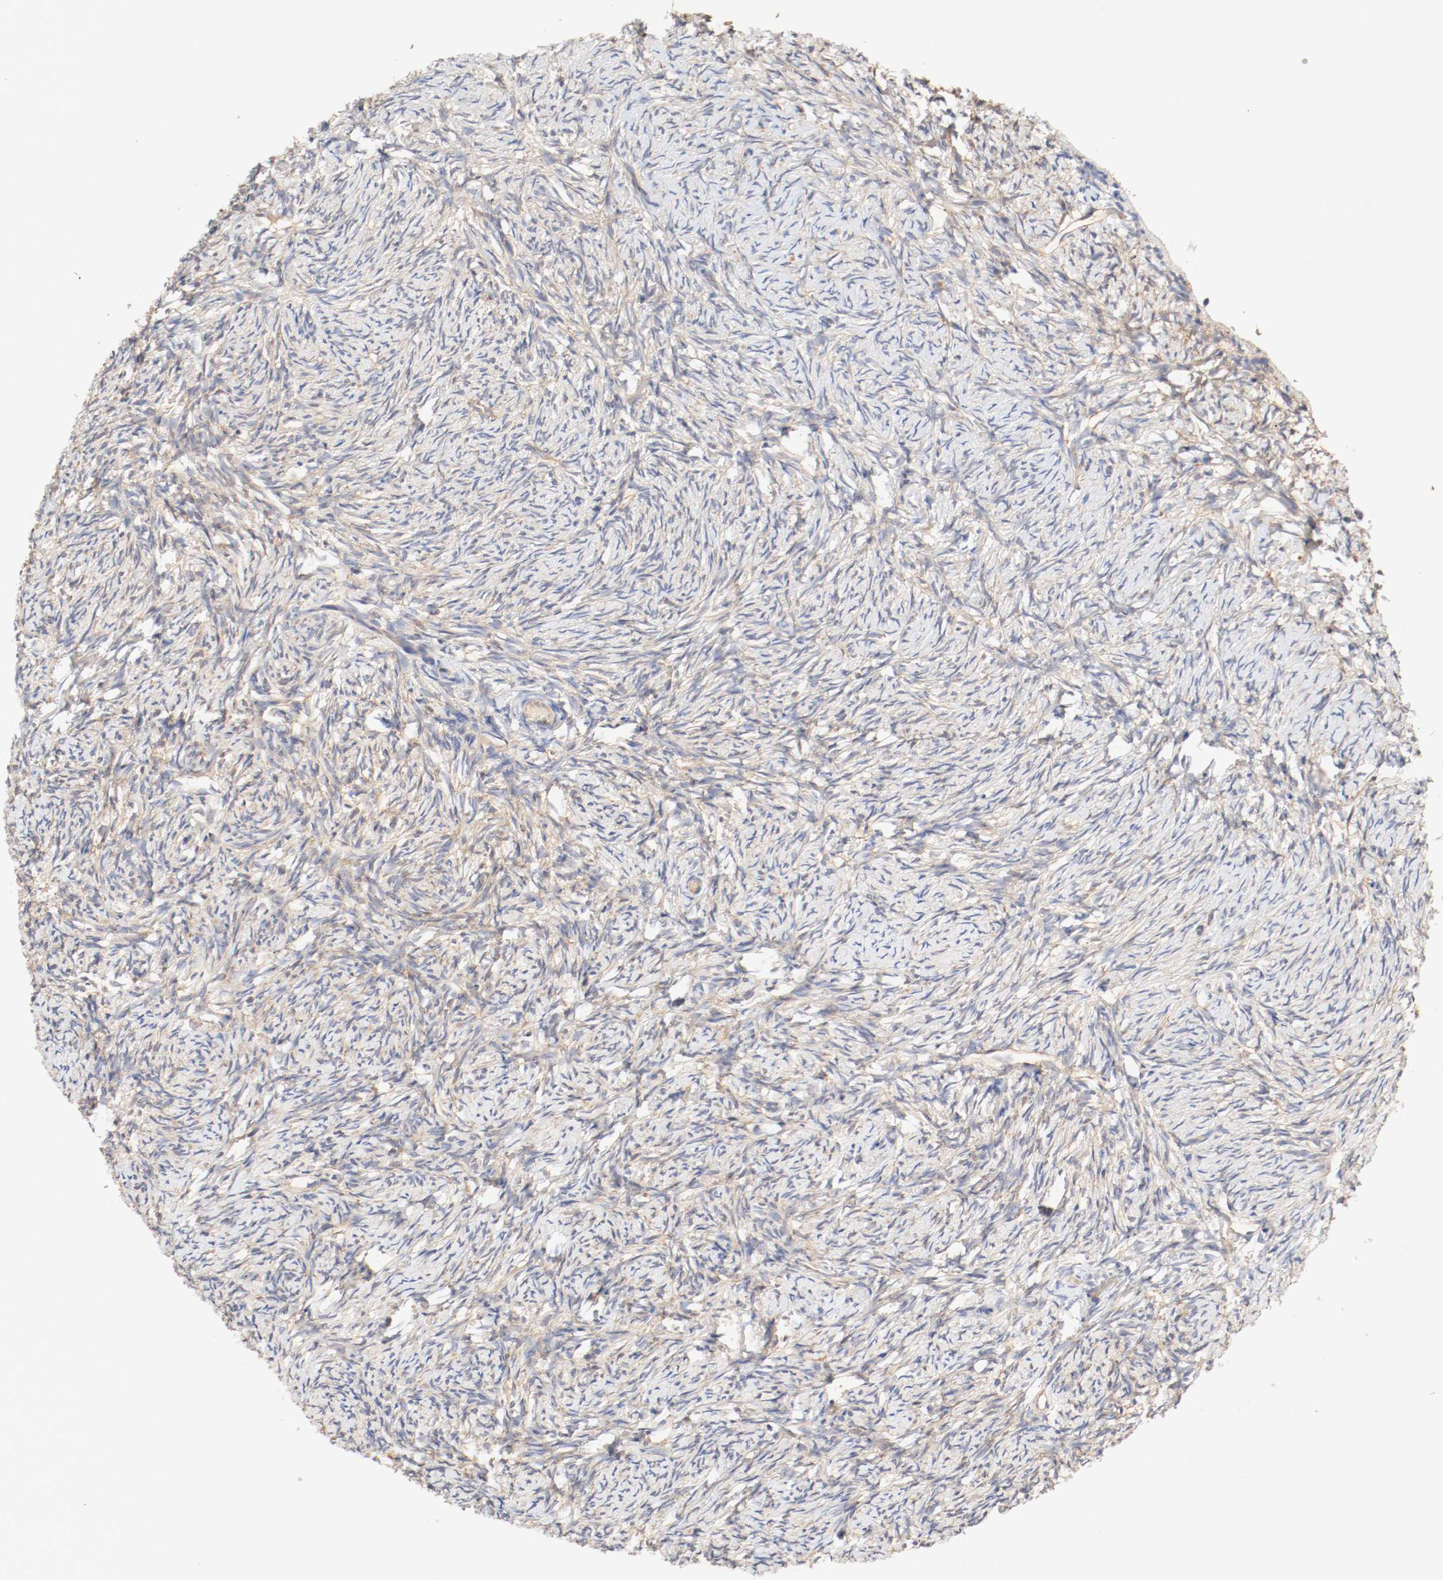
{"staining": {"intensity": "moderate", "quantity": "25%-75%", "location": "cytoplasmic/membranous"}, "tissue": "ovary", "cell_type": "Ovarian stroma cells", "image_type": "normal", "snomed": [{"axis": "morphology", "description": "Normal tissue, NOS"}, {"axis": "topography", "description": "Ovary"}], "caption": "A photomicrograph of human ovary stained for a protein demonstrates moderate cytoplasmic/membranous brown staining in ovarian stroma cells.", "gene": "GIT1", "patient": {"sex": "female", "age": 60}}